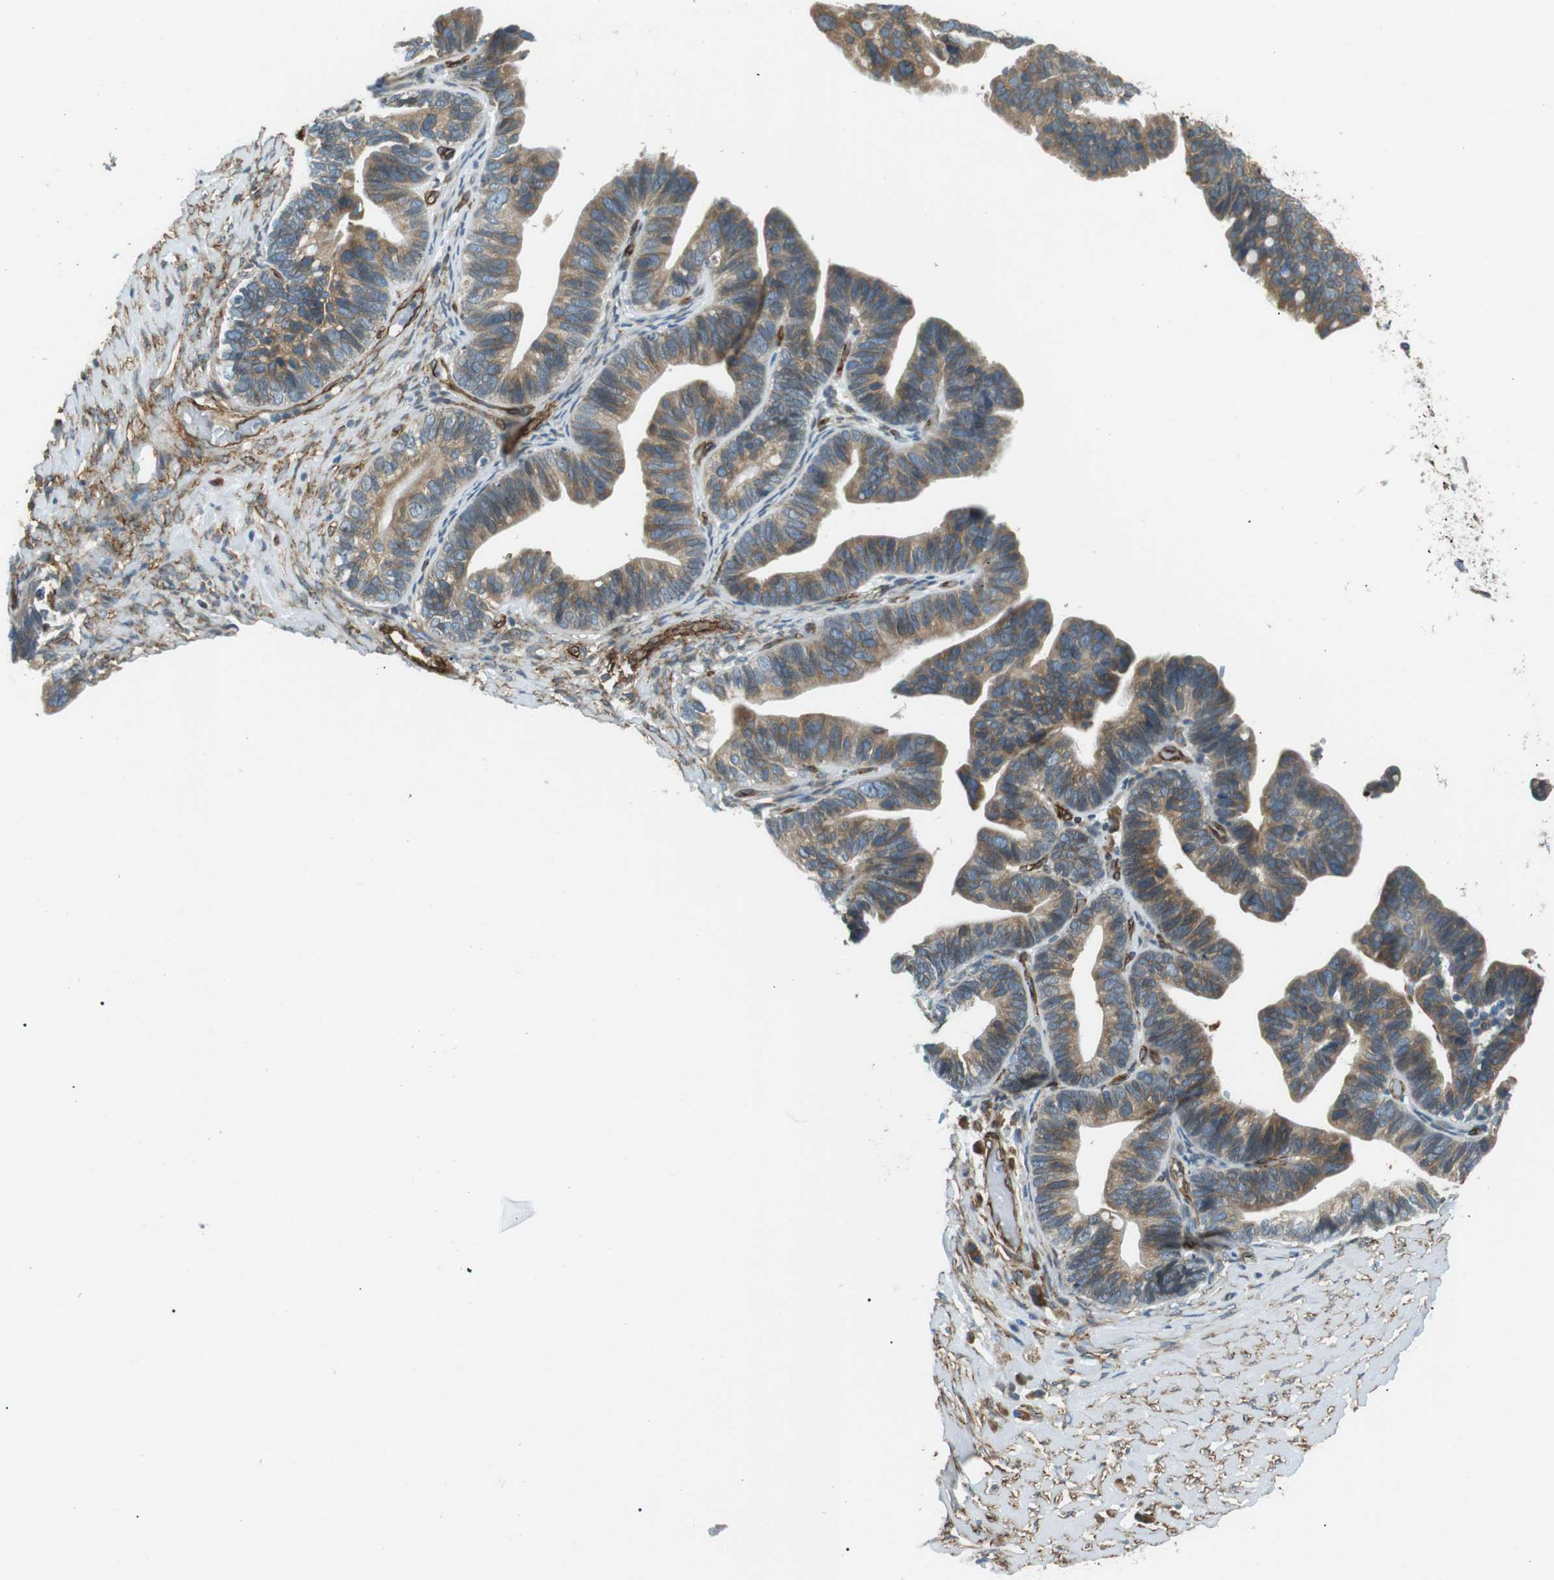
{"staining": {"intensity": "moderate", "quantity": ">75%", "location": "cytoplasmic/membranous"}, "tissue": "ovarian cancer", "cell_type": "Tumor cells", "image_type": "cancer", "snomed": [{"axis": "morphology", "description": "Cystadenocarcinoma, serous, NOS"}, {"axis": "topography", "description": "Ovary"}], "caption": "Brown immunohistochemical staining in human serous cystadenocarcinoma (ovarian) shows moderate cytoplasmic/membranous staining in about >75% of tumor cells. (Brightfield microscopy of DAB IHC at high magnification).", "gene": "ODR4", "patient": {"sex": "female", "age": 56}}